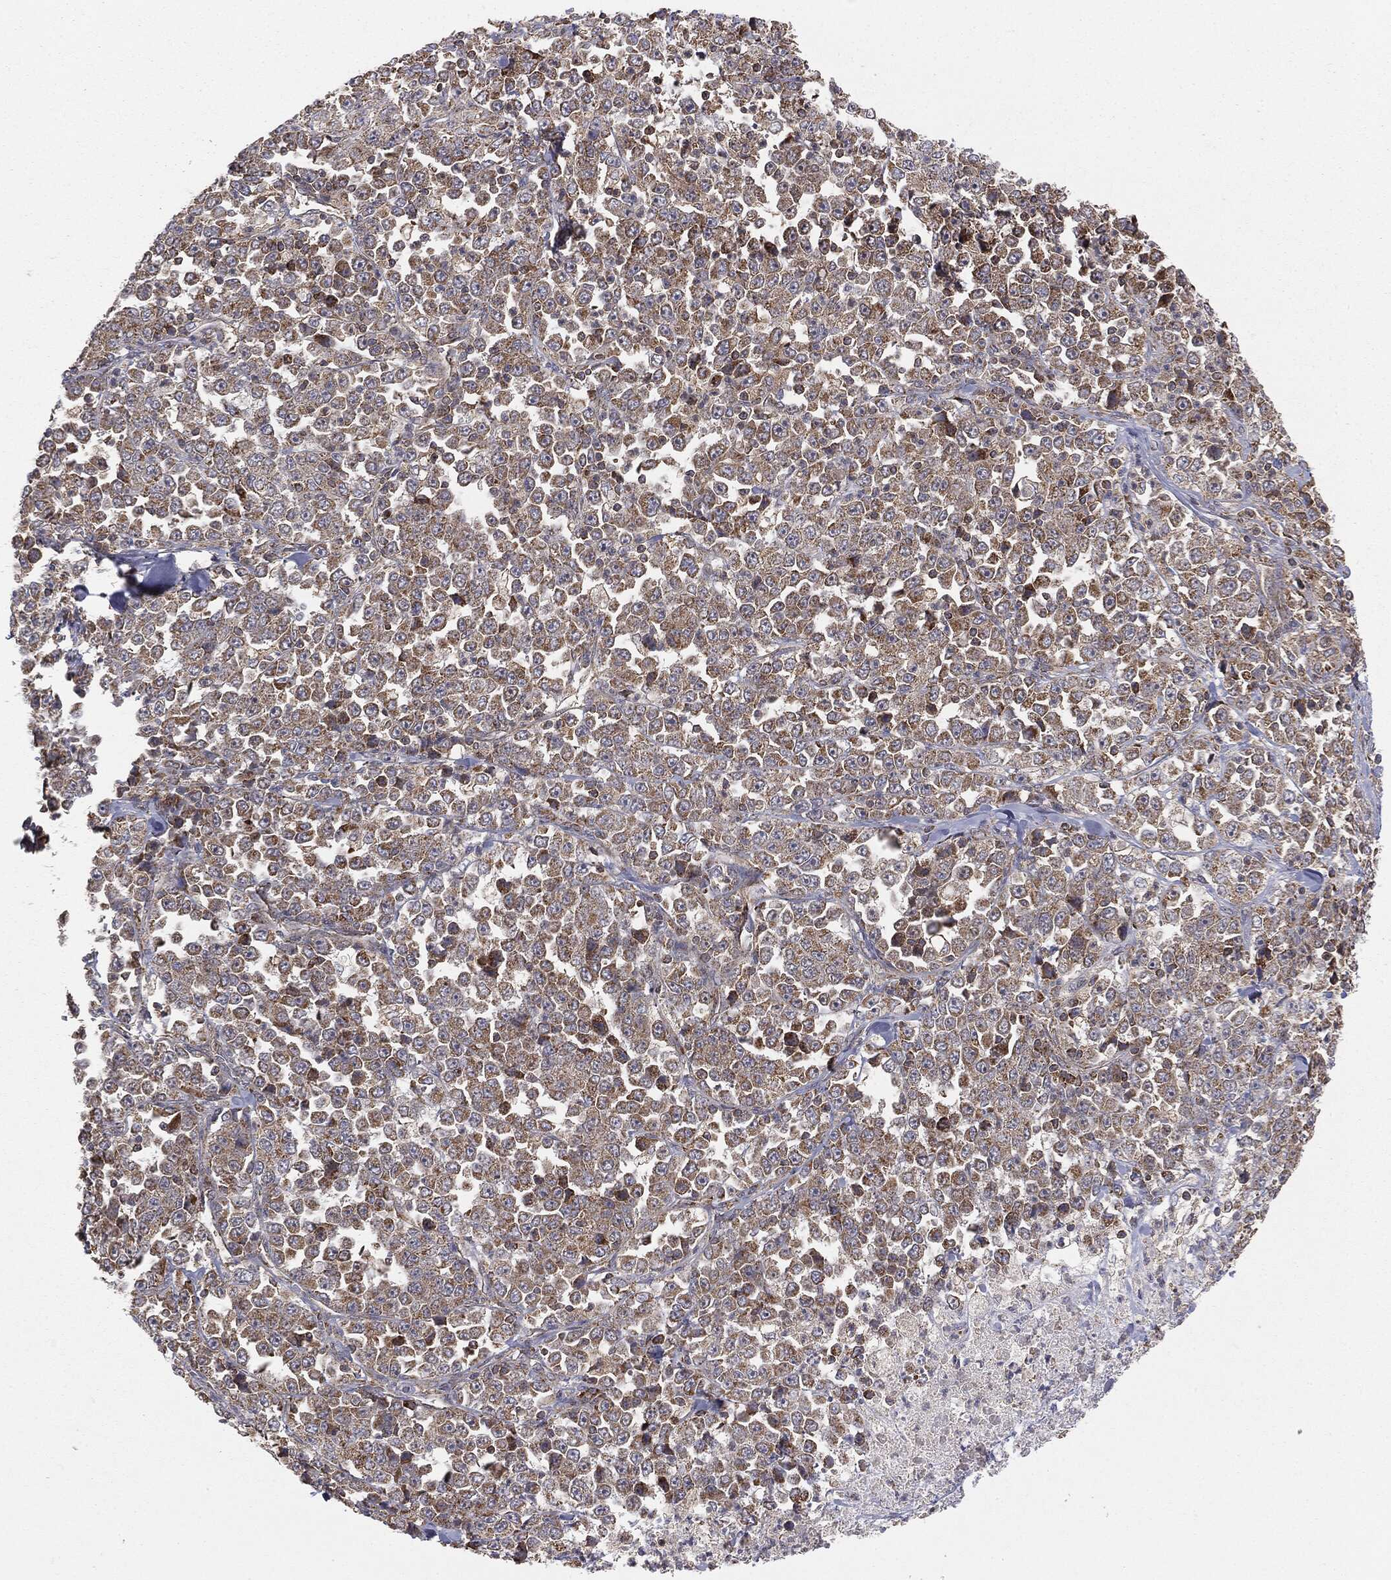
{"staining": {"intensity": "moderate", "quantity": ">75%", "location": "cytoplasmic/membranous"}, "tissue": "stomach cancer", "cell_type": "Tumor cells", "image_type": "cancer", "snomed": [{"axis": "morphology", "description": "Normal tissue, NOS"}, {"axis": "morphology", "description": "Adenocarcinoma, NOS"}, {"axis": "topography", "description": "Stomach, upper"}, {"axis": "topography", "description": "Stomach"}], "caption": "Immunohistochemistry staining of stomach adenocarcinoma, which reveals medium levels of moderate cytoplasmic/membranous positivity in about >75% of tumor cells indicating moderate cytoplasmic/membranous protein expression. The staining was performed using DAB (3,3'-diaminobenzidine) (brown) for protein detection and nuclei were counterstained in hematoxylin (blue).", "gene": "MTOR", "patient": {"sex": "male", "age": 59}}